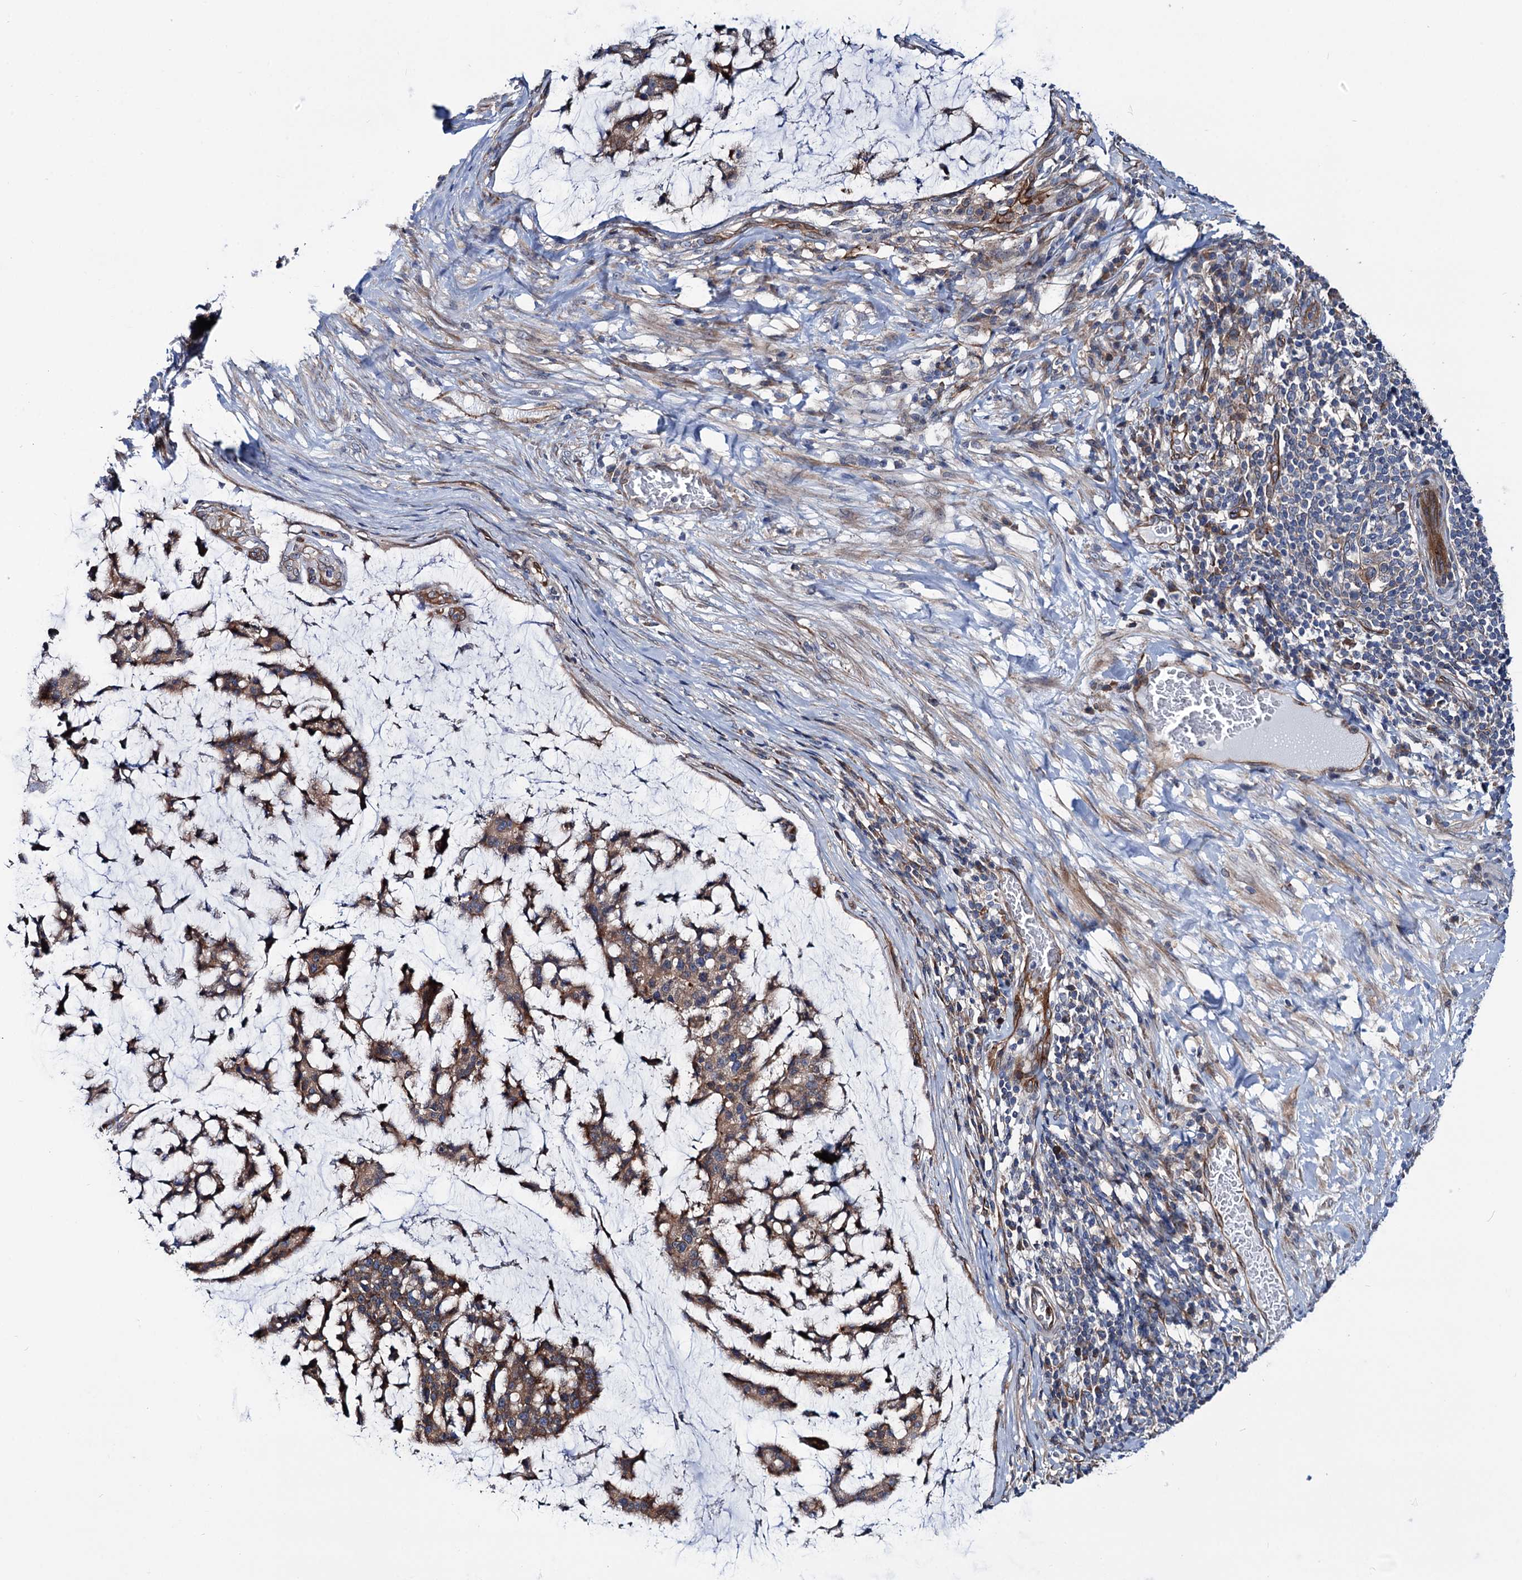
{"staining": {"intensity": "moderate", "quantity": ">75%", "location": "cytoplasmic/membranous"}, "tissue": "stomach cancer", "cell_type": "Tumor cells", "image_type": "cancer", "snomed": [{"axis": "morphology", "description": "Adenocarcinoma, NOS"}, {"axis": "topography", "description": "Stomach, lower"}], "caption": "Protein analysis of adenocarcinoma (stomach) tissue exhibits moderate cytoplasmic/membranous expression in approximately >75% of tumor cells.", "gene": "PTDSS2", "patient": {"sex": "male", "age": 67}}